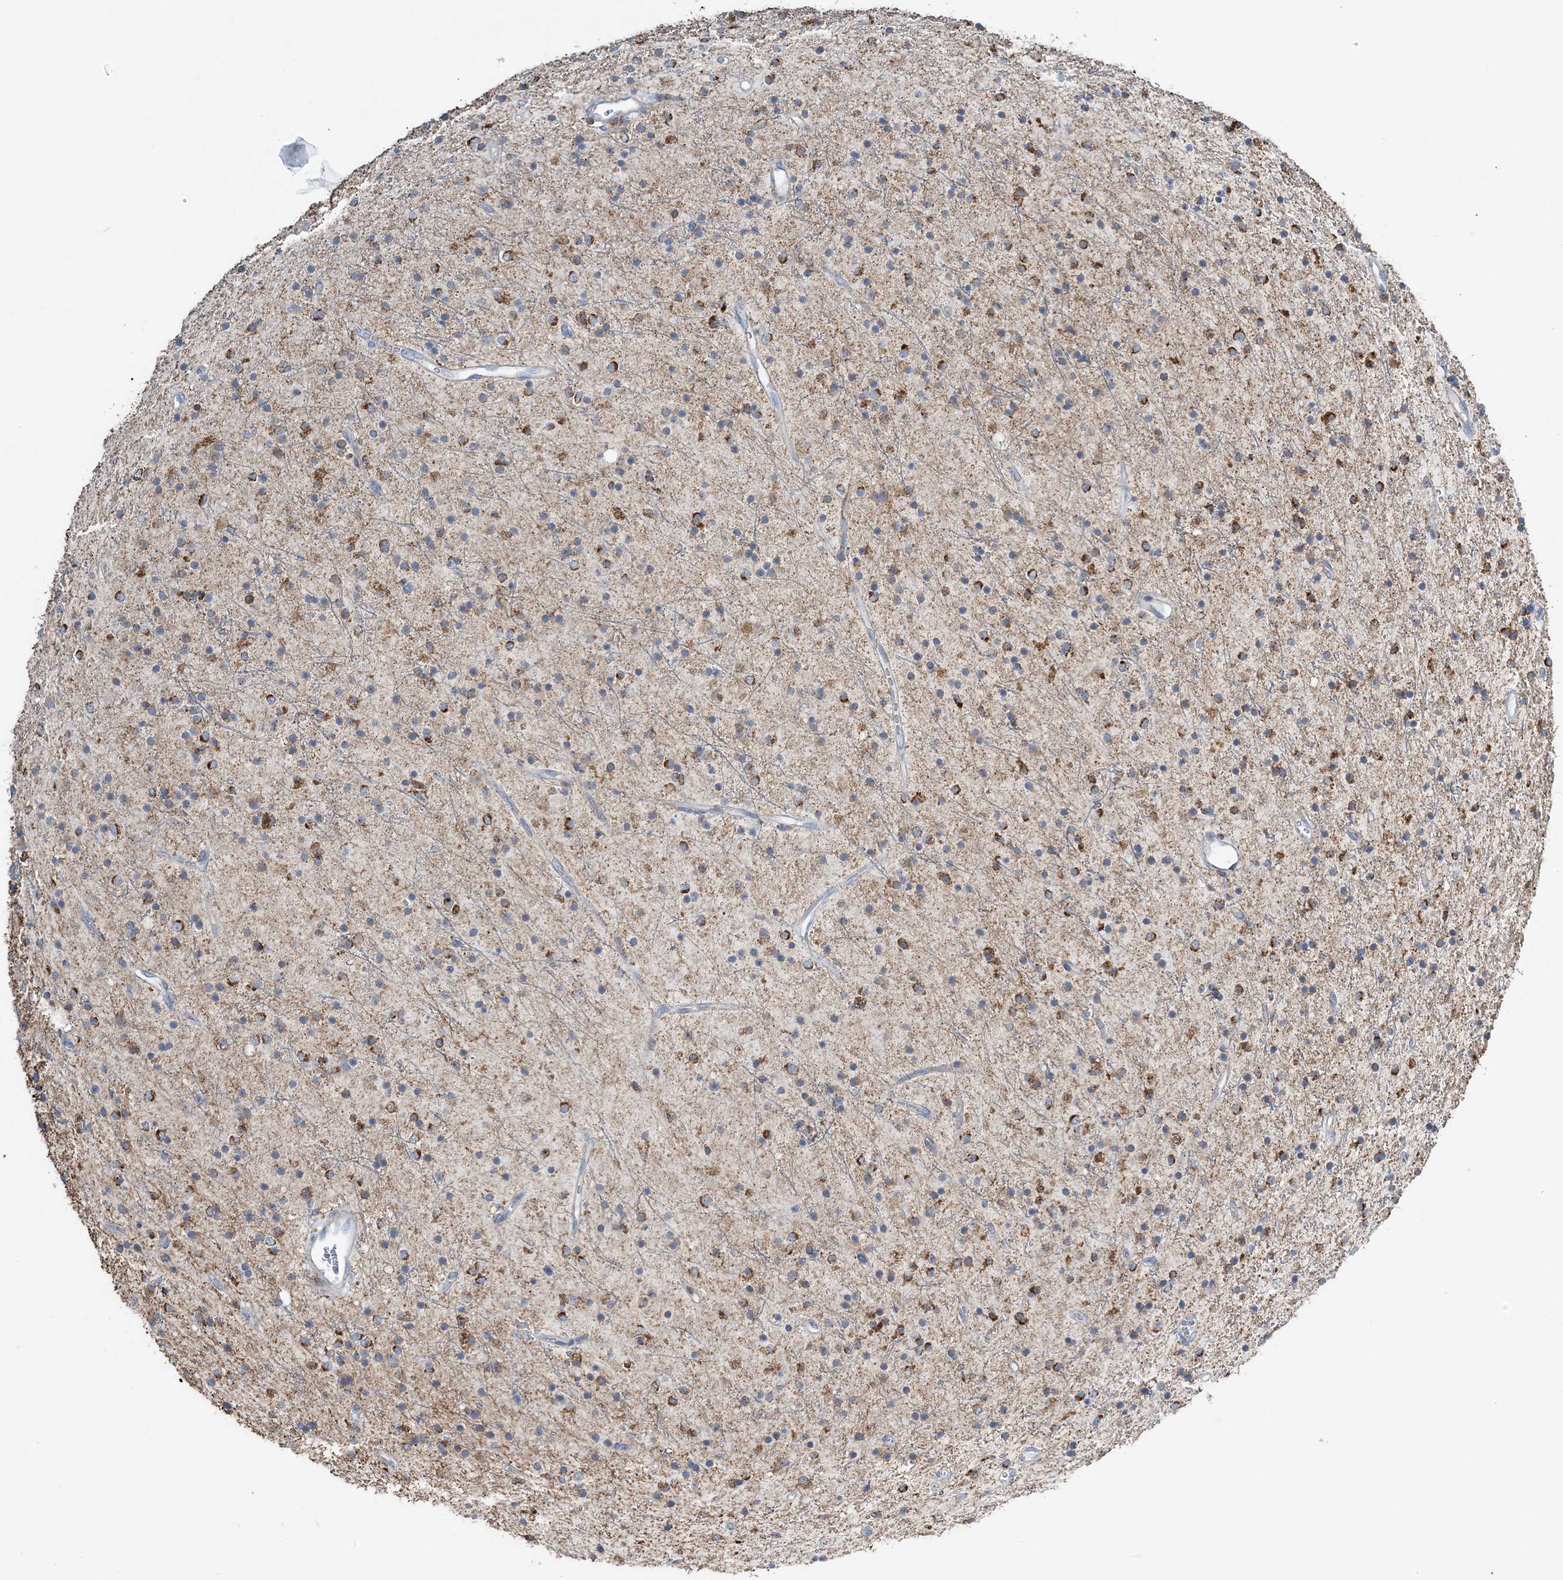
{"staining": {"intensity": "moderate", "quantity": ">75%", "location": "cytoplasmic/membranous"}, "tissue": "glioma", "cell_type": "Tumor cells", "image_type": "cancer", "snomed": [{"axis": "morphology", "description": "Glioma, malignant, High grade"}, {"axis": "topography", "description": "Brain"}], "caption": "Immunohistochemical staining of human glioma reveals medium levels of moderate cytoplasmic/membranous positivity in about >75% of tumor cells.", "gene": "TMLHE", "patient": {"sex": "male", "age": 34}}